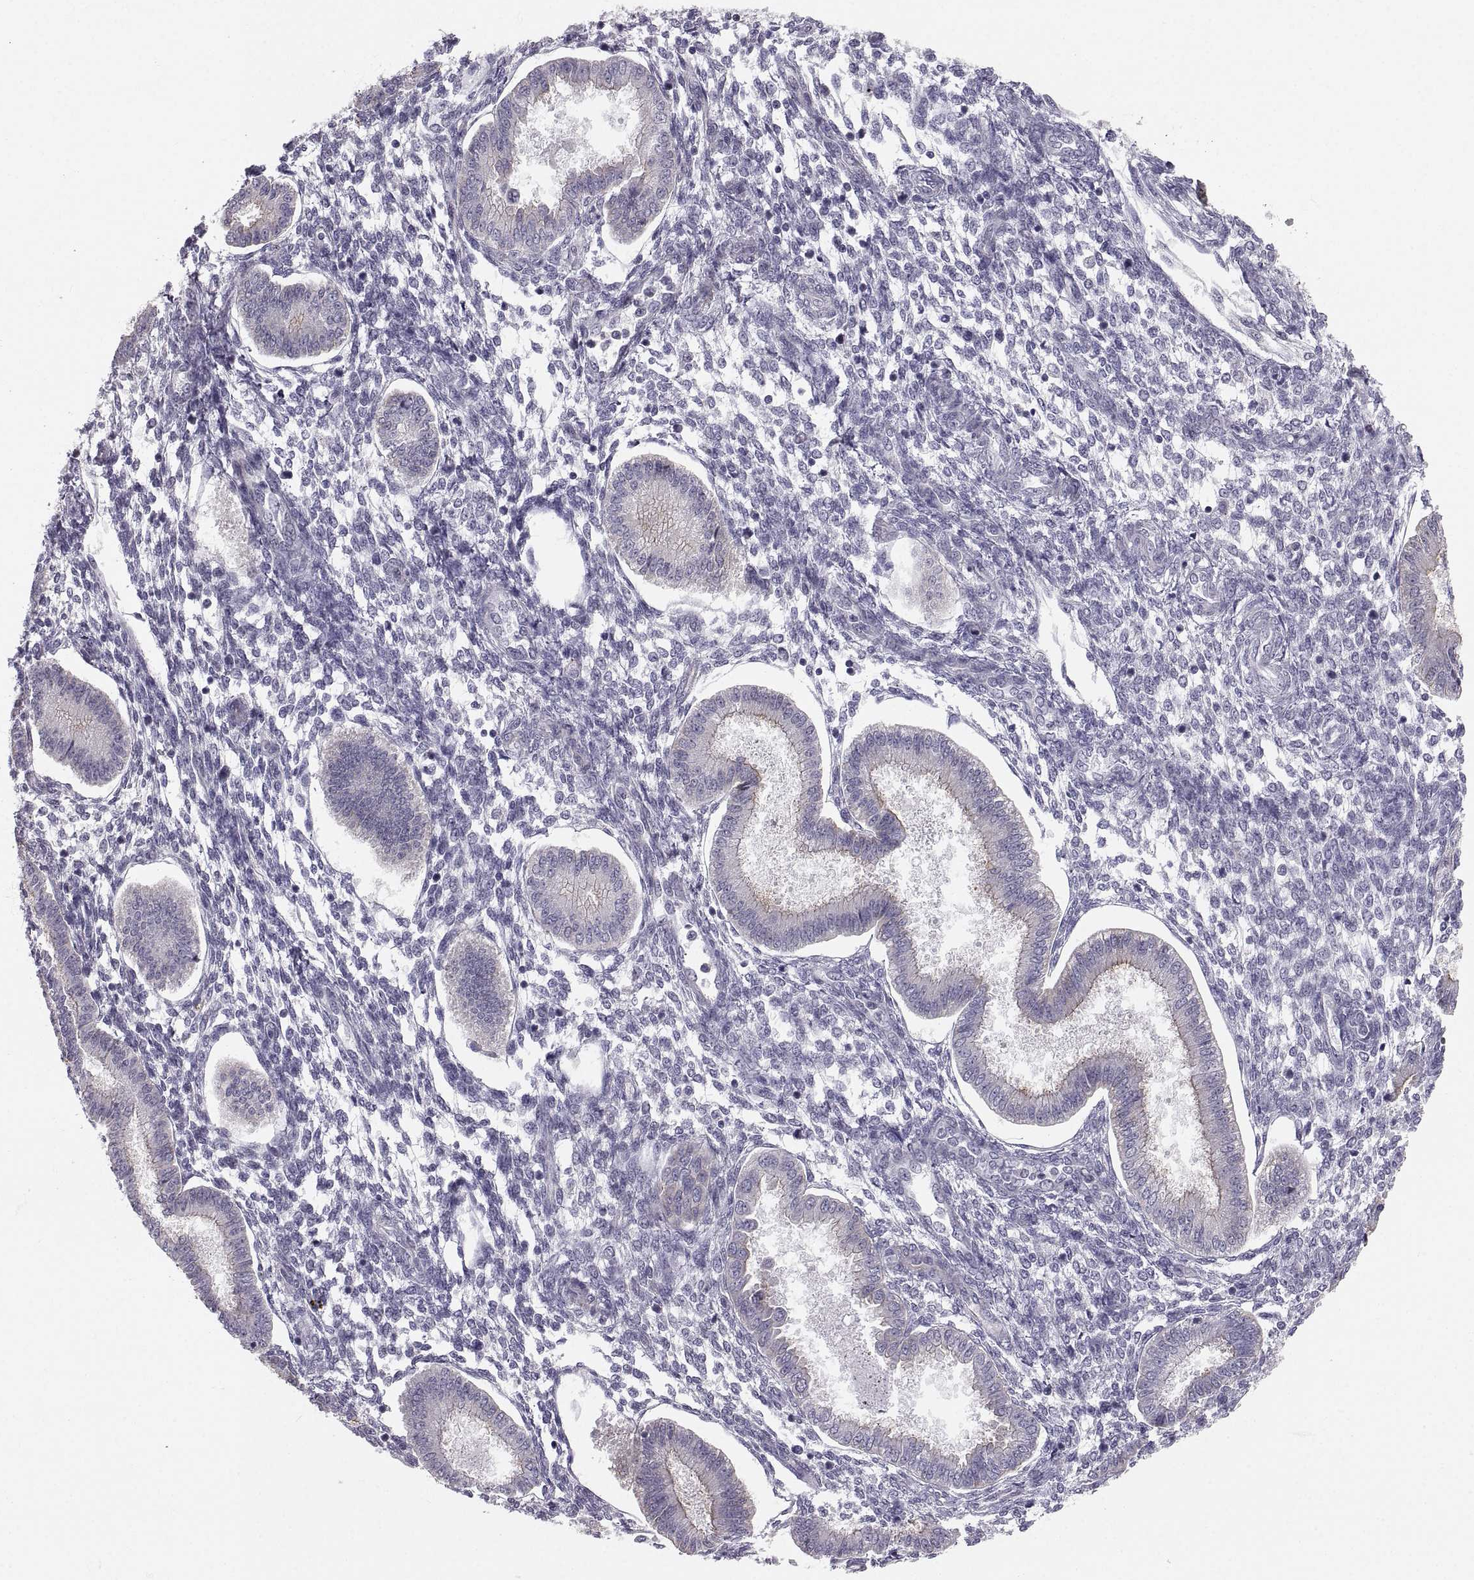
{"staining": {"intensity": "negative", "quantity": "none", "location": "none"}, "tissue": "endometrium", "cell_type": "Cells in endometrial stroma", "image_type": "normal", "snomed": [{"axis": "morphology", "description": "Normal tissue, NOS"}, {"axis": "topography", "description": "Endometrium"}], "caption": "An immunohistochemistry image of normal endometrium is shown. There is no staining in cells in endometrial stroma of endometrium. Nuclei are stained in blue.", "gene": "ZNF185", "patient": {"sex": "female", "age": 43}}